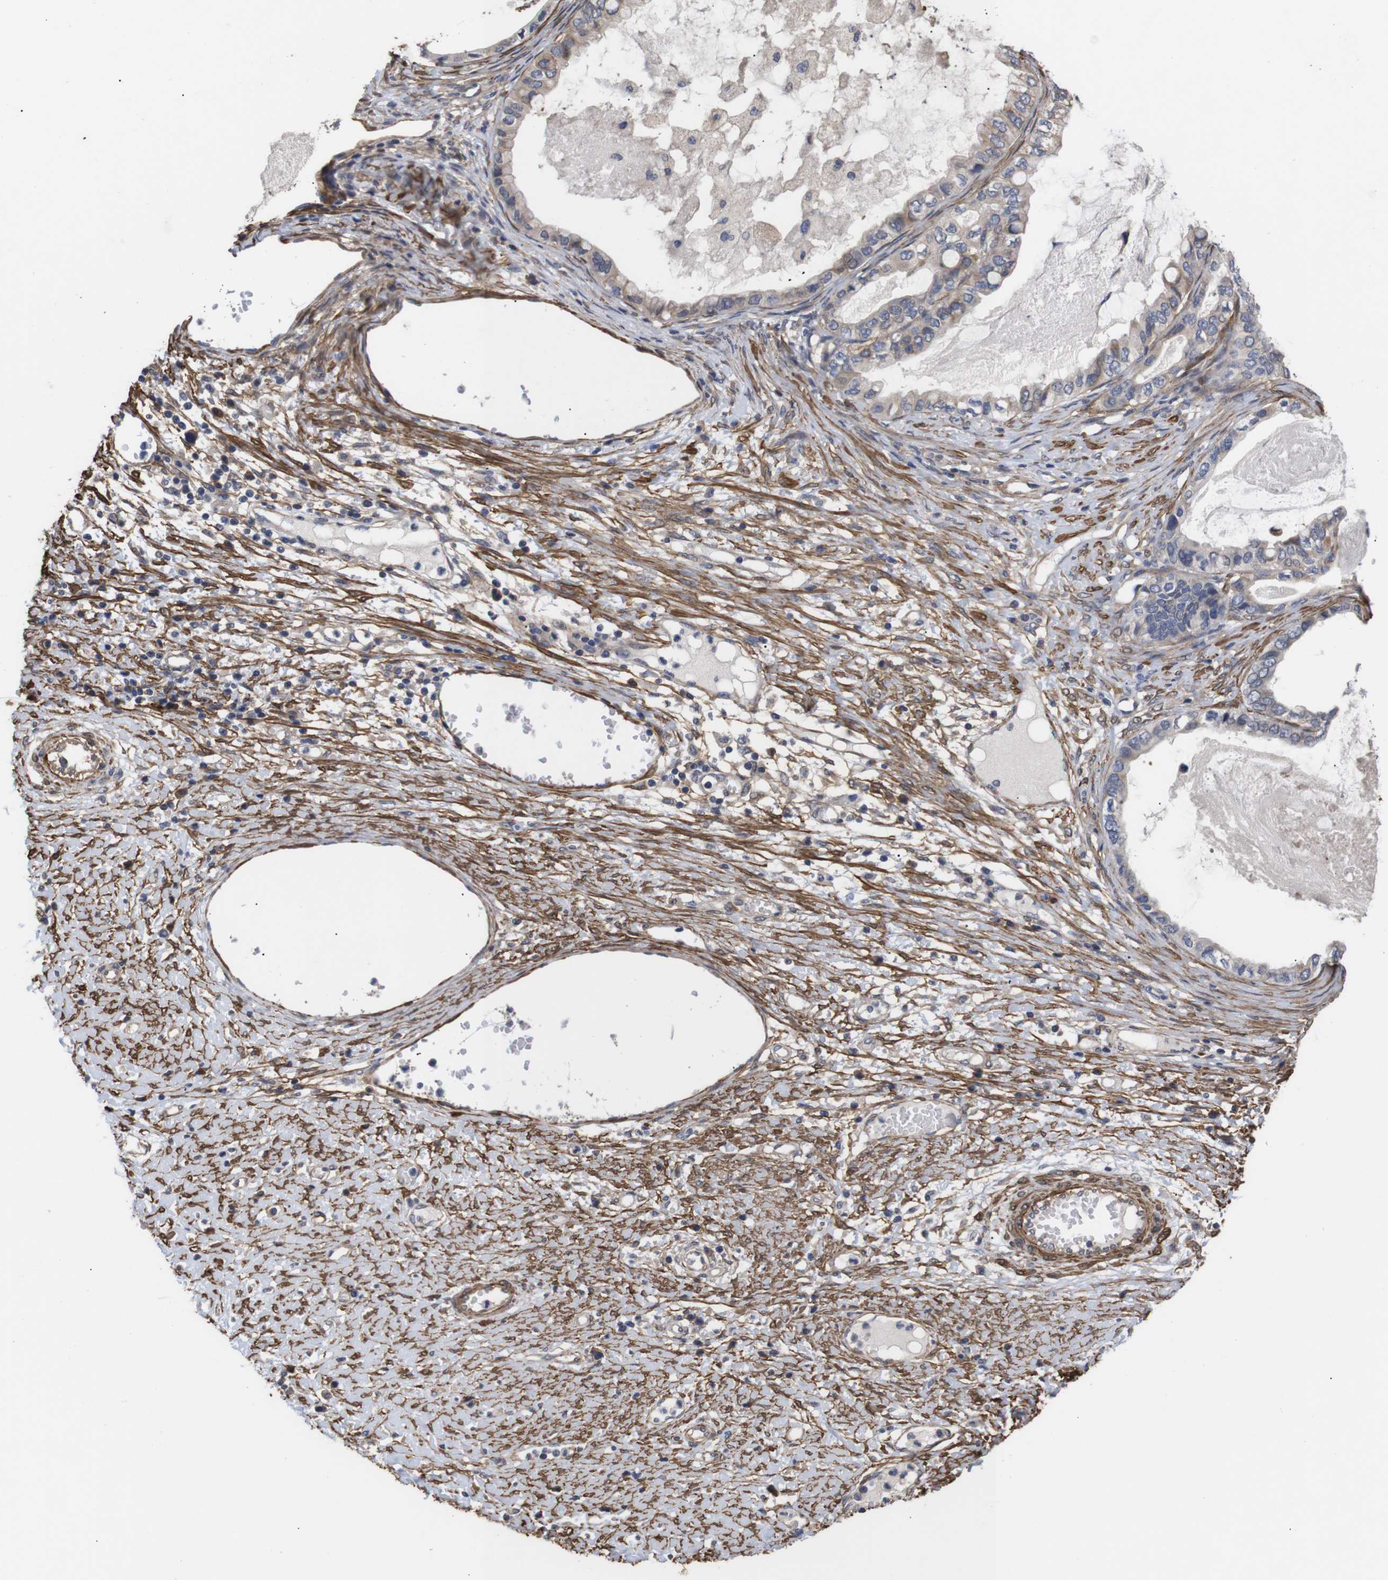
{"staining": {"intensity": "moderate", "quantity": ">75%", "location": "cytoplasmic/membranous"}, "tissue": "ovarian cancer", "cell_type": "Tumor cells", "image_type": "cancer", "snomed": [{"axis": "morphology", "description": "Cystadenocarcinoma, mucinous, NOS"}, {"axis": "topography", "description": "Ovary"}], "caption": "DAB immunohistochemical staining of human ovarian cancer (mucinous cystadenocarcinoma) demonstrates moderate cytoplasmic/membranous protein expression in approximately >75% of tumor cells. (DAB IHC, brown staining for protein, blue staining for nuclei).", "gene": "PDLIM5", "patient": {"sex": "female", "age": 80}}